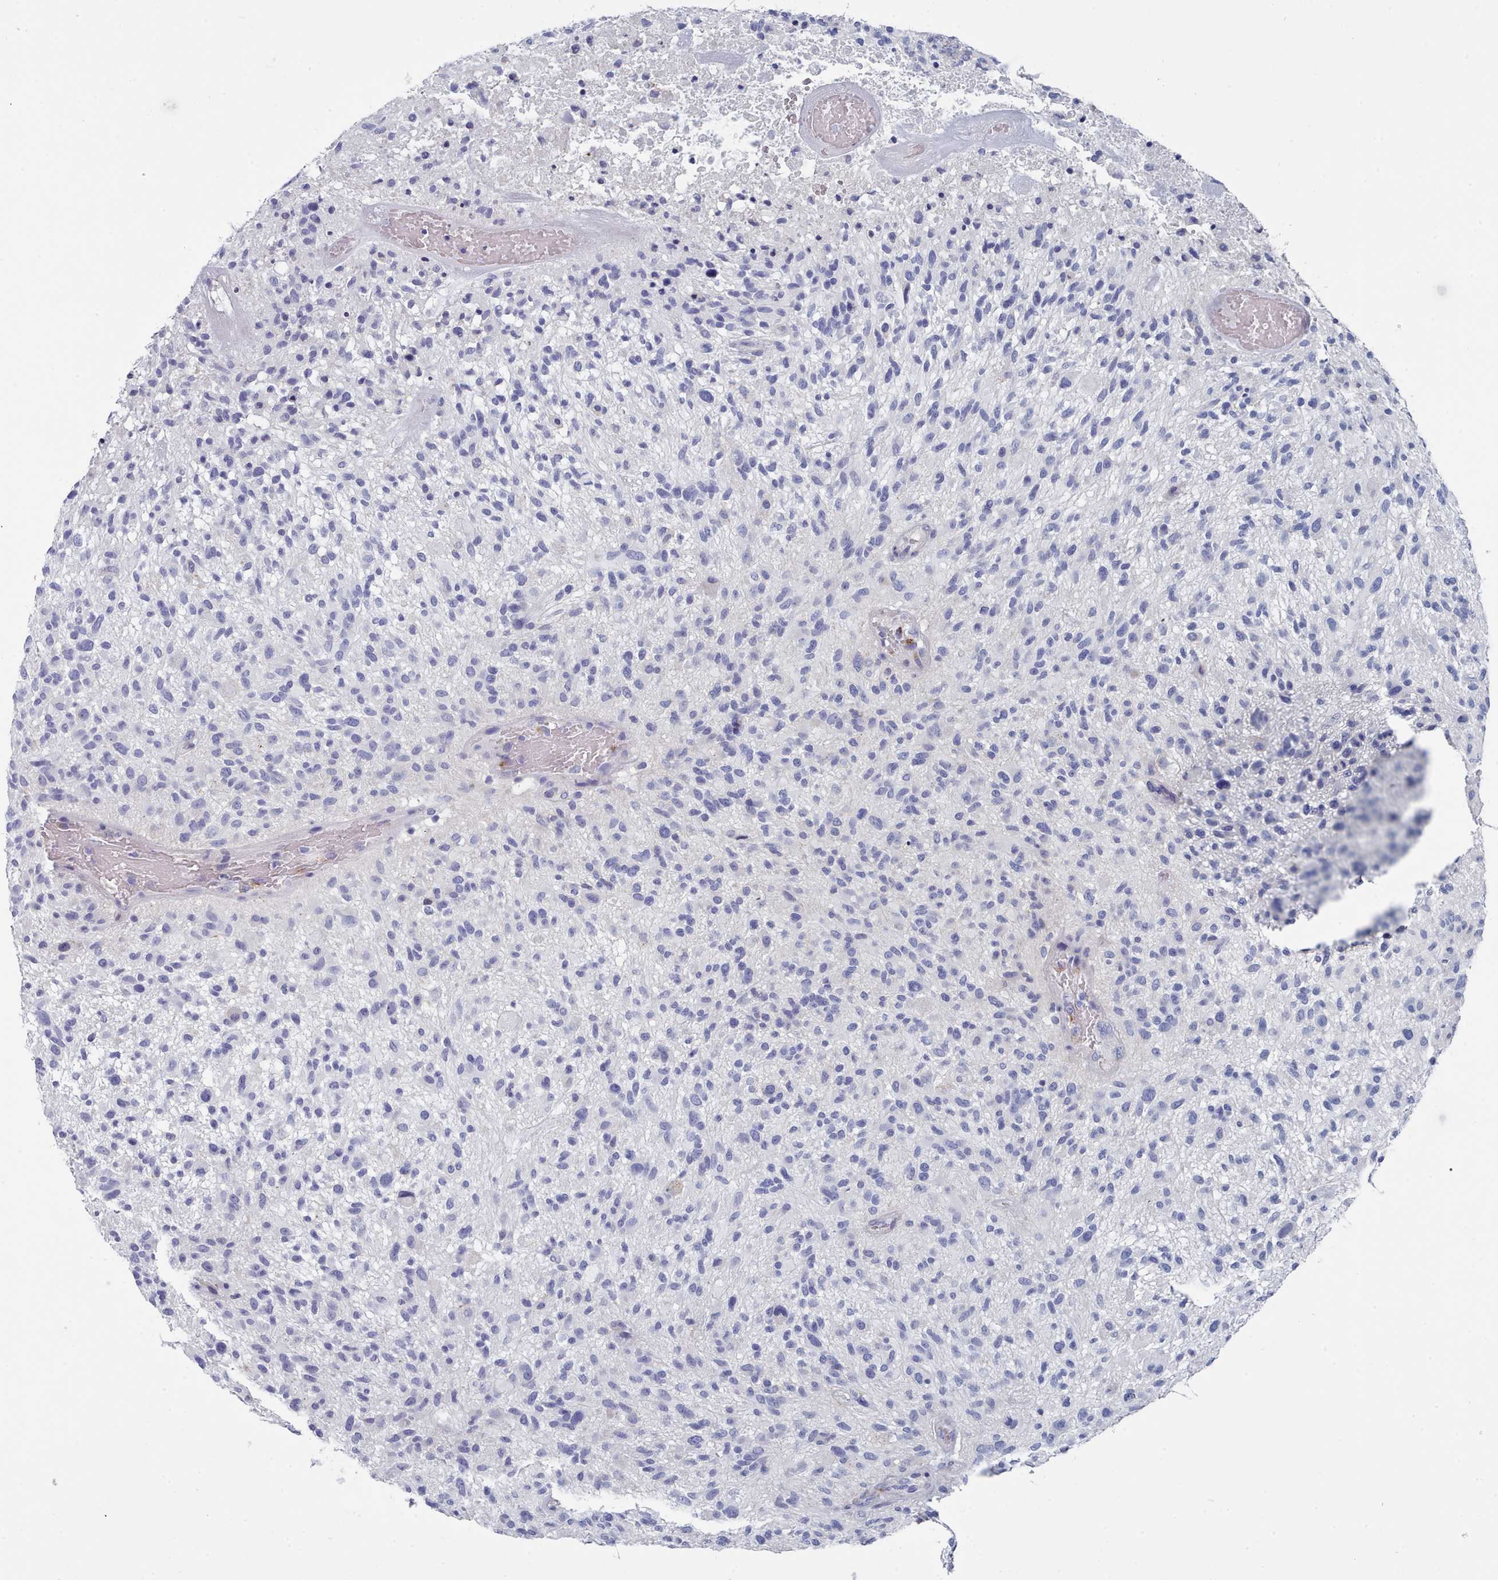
{"staining": {"intensity": "negative", "quantity": "none", "location": "none"}, "tissue": "glioma", "cell_type": "Tumor cells", "image_type": "cancer", "snomed": [{"axis": "morphology", "description": "Glioma, malignant, High grade"}, {"axis": "topography", "description": "Brain"}], "caption": "Immunohistochemical staining of glioma exhibits no significant staining in tumor cells.", "gene": "PDE4C", "patient": {"sex": "male", "age": 47}}